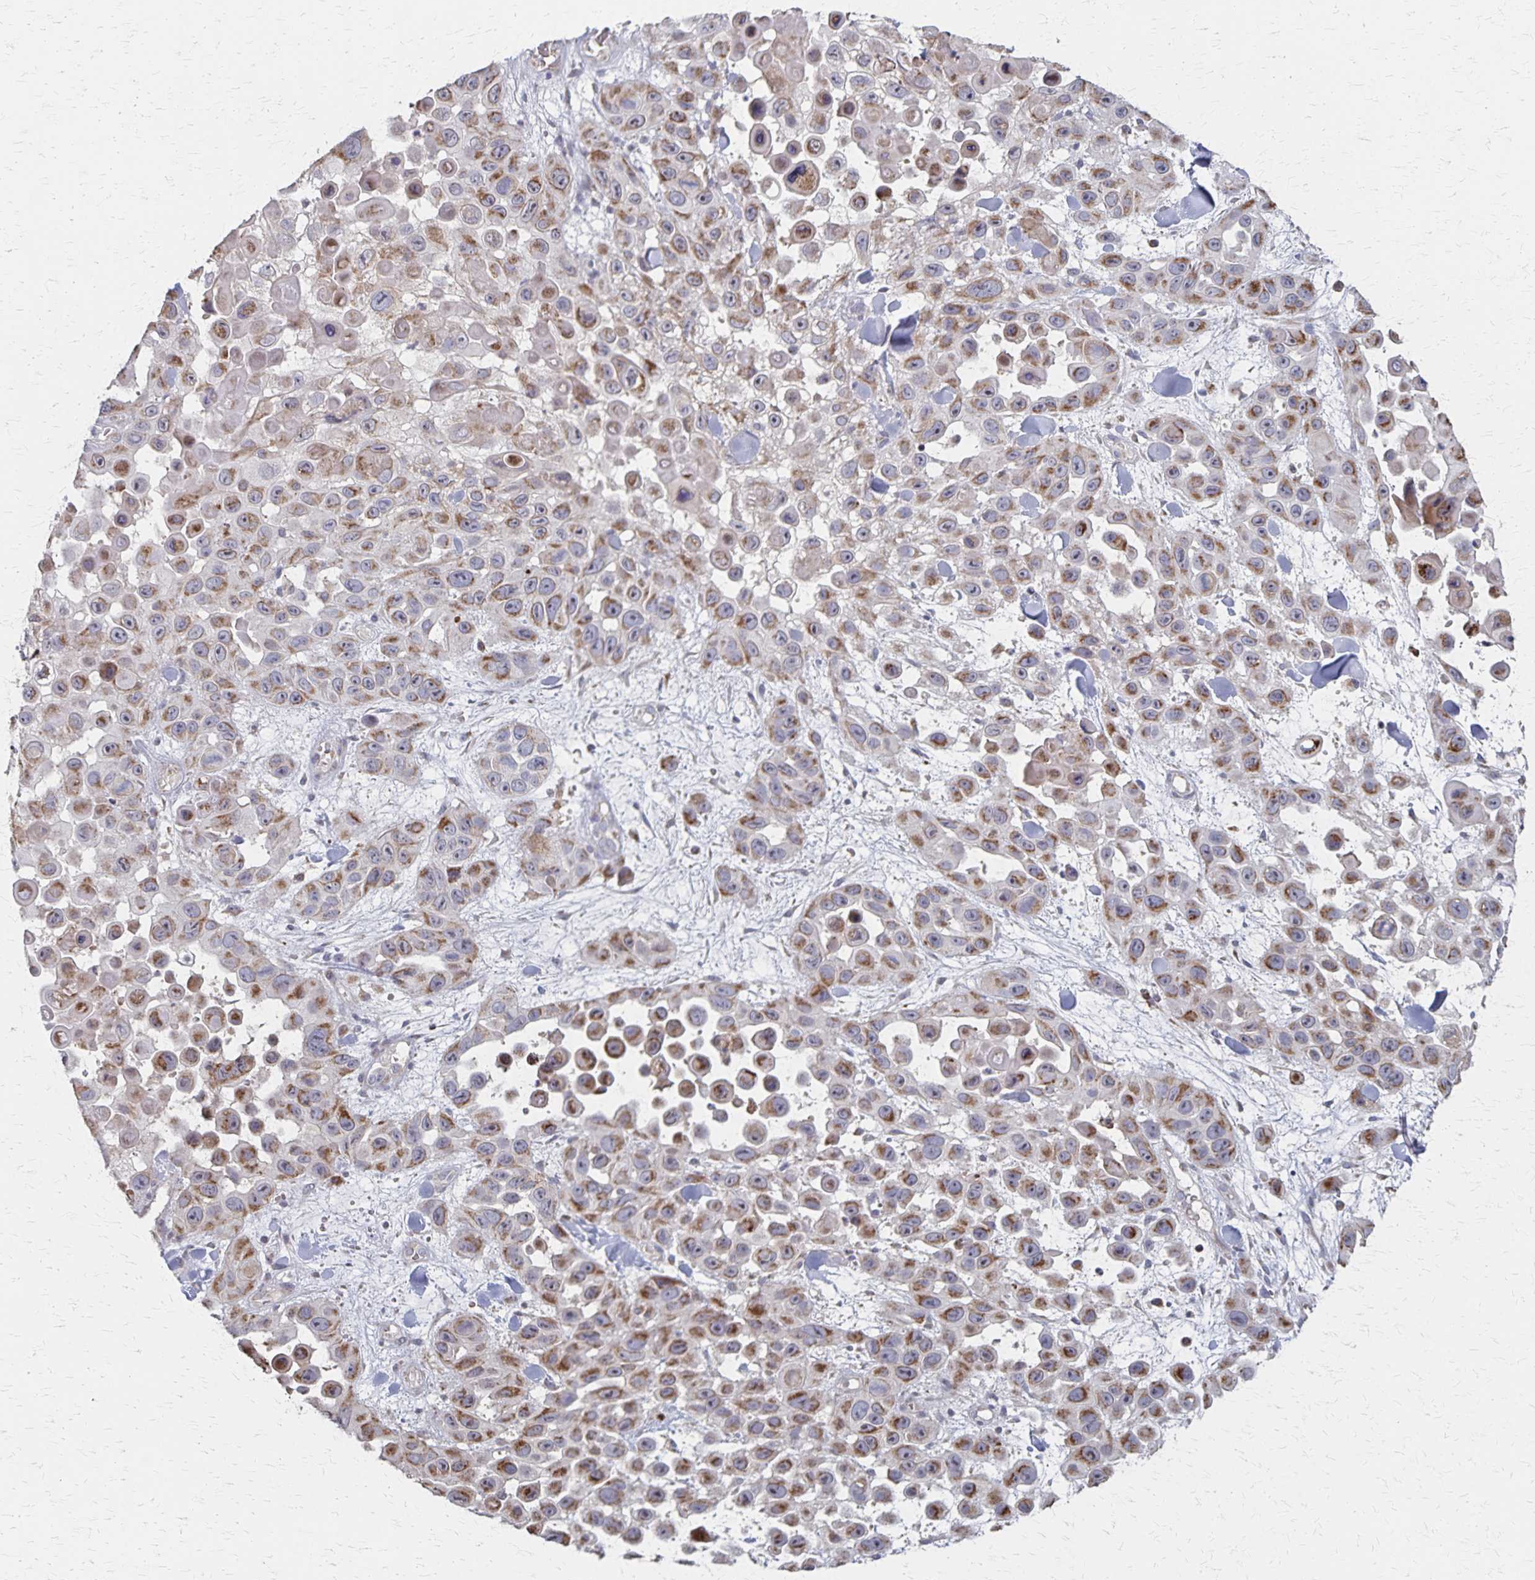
{"staining": {"intensity": "strong", "quantity": ">75%", "location": "cytoplasmic/membranous"}, "tissue": "skin cancer", "cell_type": "Tumor cells", "image_type": "cancer", "snomed": [{"axis": "morphology", "description": "Squamous cell carcinoma, NOS"}, {"axis": "topography", "description": "Skin"}], "caption": "High-power microscopy captured an immunohistochemistry (IHC) photomicrograph of skin cancer (squamous cell carcinoma), revealing strong cytoplasmic/membranous expression in approximately >75% of tumor cells. (DAB (3,3'-diaminobenzidine) = brown stain, brightfield microscopy at high magnification).", "gene": "DYRK4", "patient": {"sex": "male", "age": 81}}